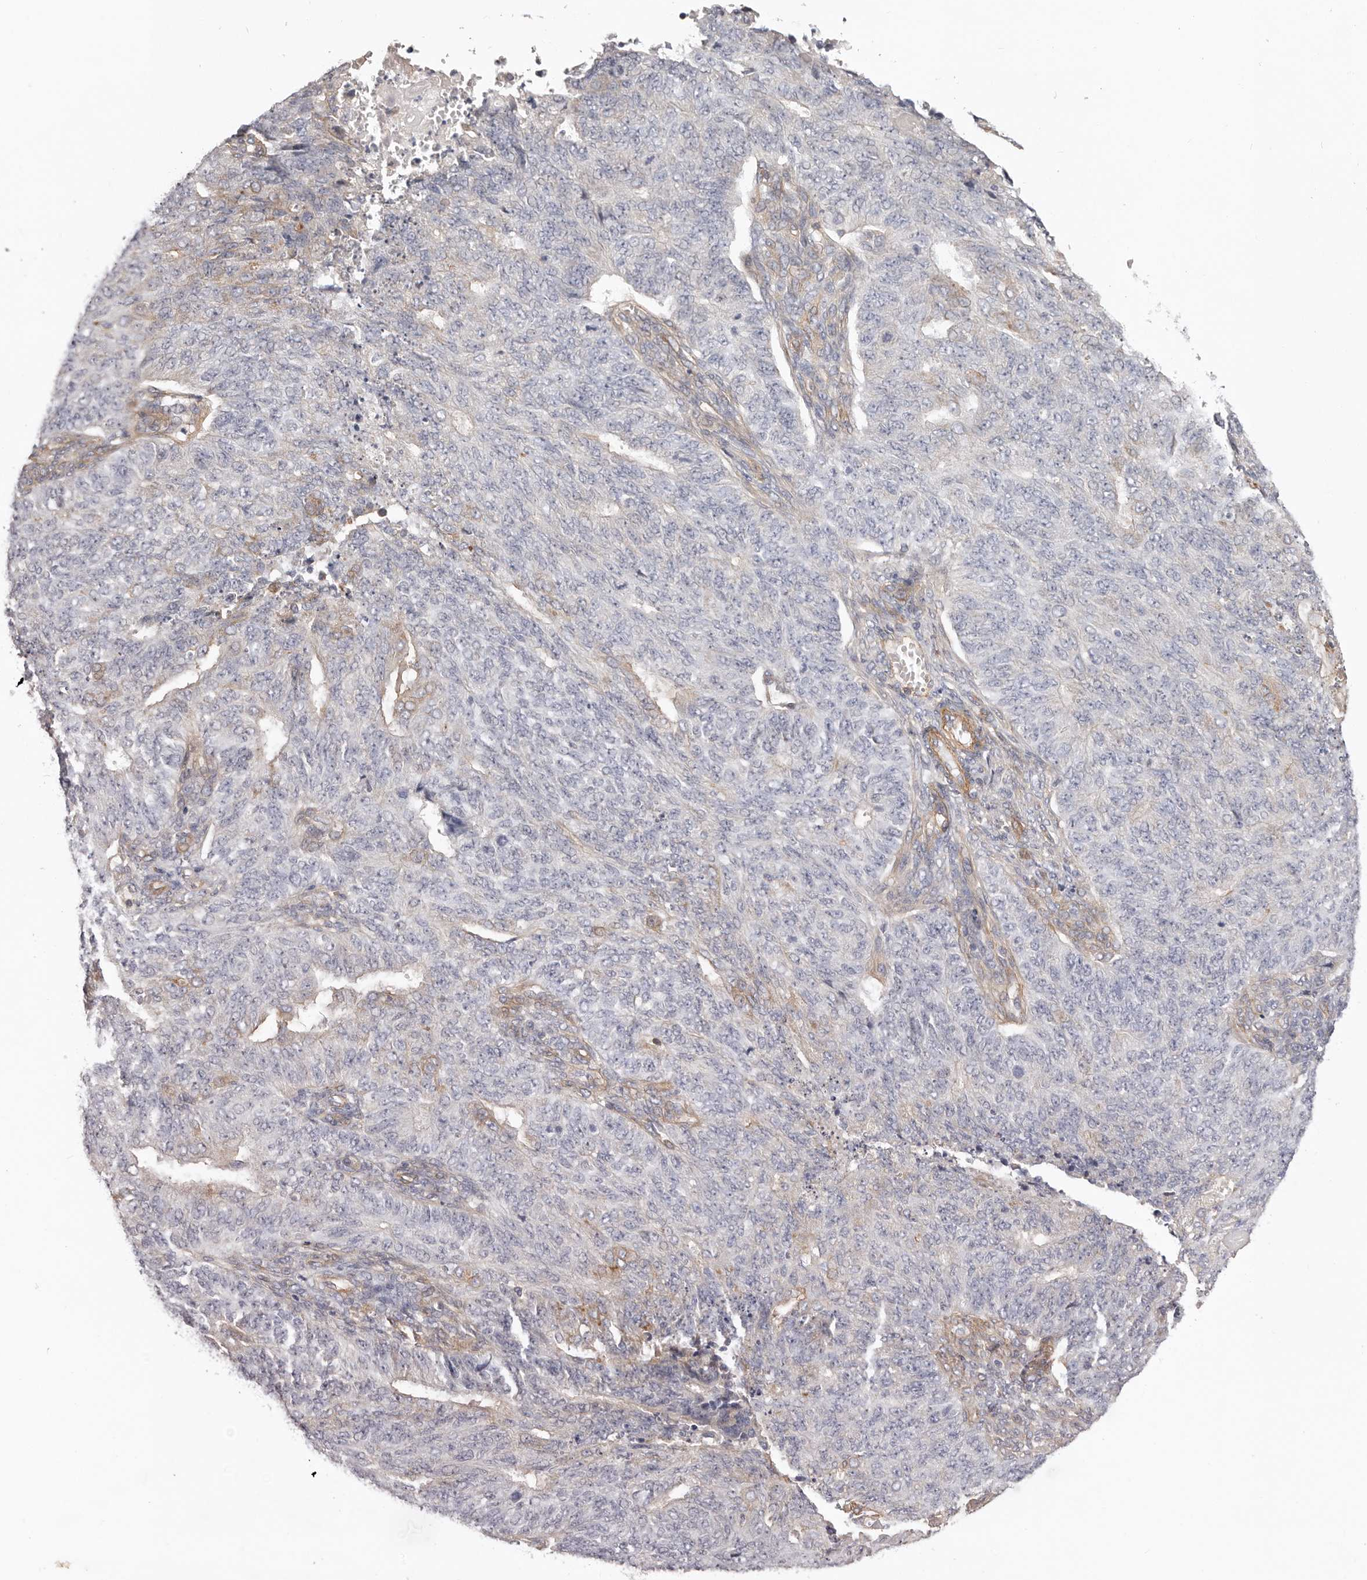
{"staining": {"intensity": "moderate", "quantity": "<25%", "location": "cytoplasmic/membranous"}, "tissue": "endometrial cancer", "cell_type": "Tumor cells", "image_type": "cancer", "snomed": [{"axis": "morphology", "description": "Adenocarcinoma, NOS"}, {"axis": "topography", "description": "Endometrium"}], "caption": "This histopathology image shows endometrial cancer (adenocarcinoma) stained with immunohistochemistry (IHC) to label a protein in brown. The cytoplasmic/membranous of tumor cells show moderate positivity for the protein. Nuclei are counter-stained blue.", "gene": "DMRT2", "patient": {"sex": "female", "age": 32}}